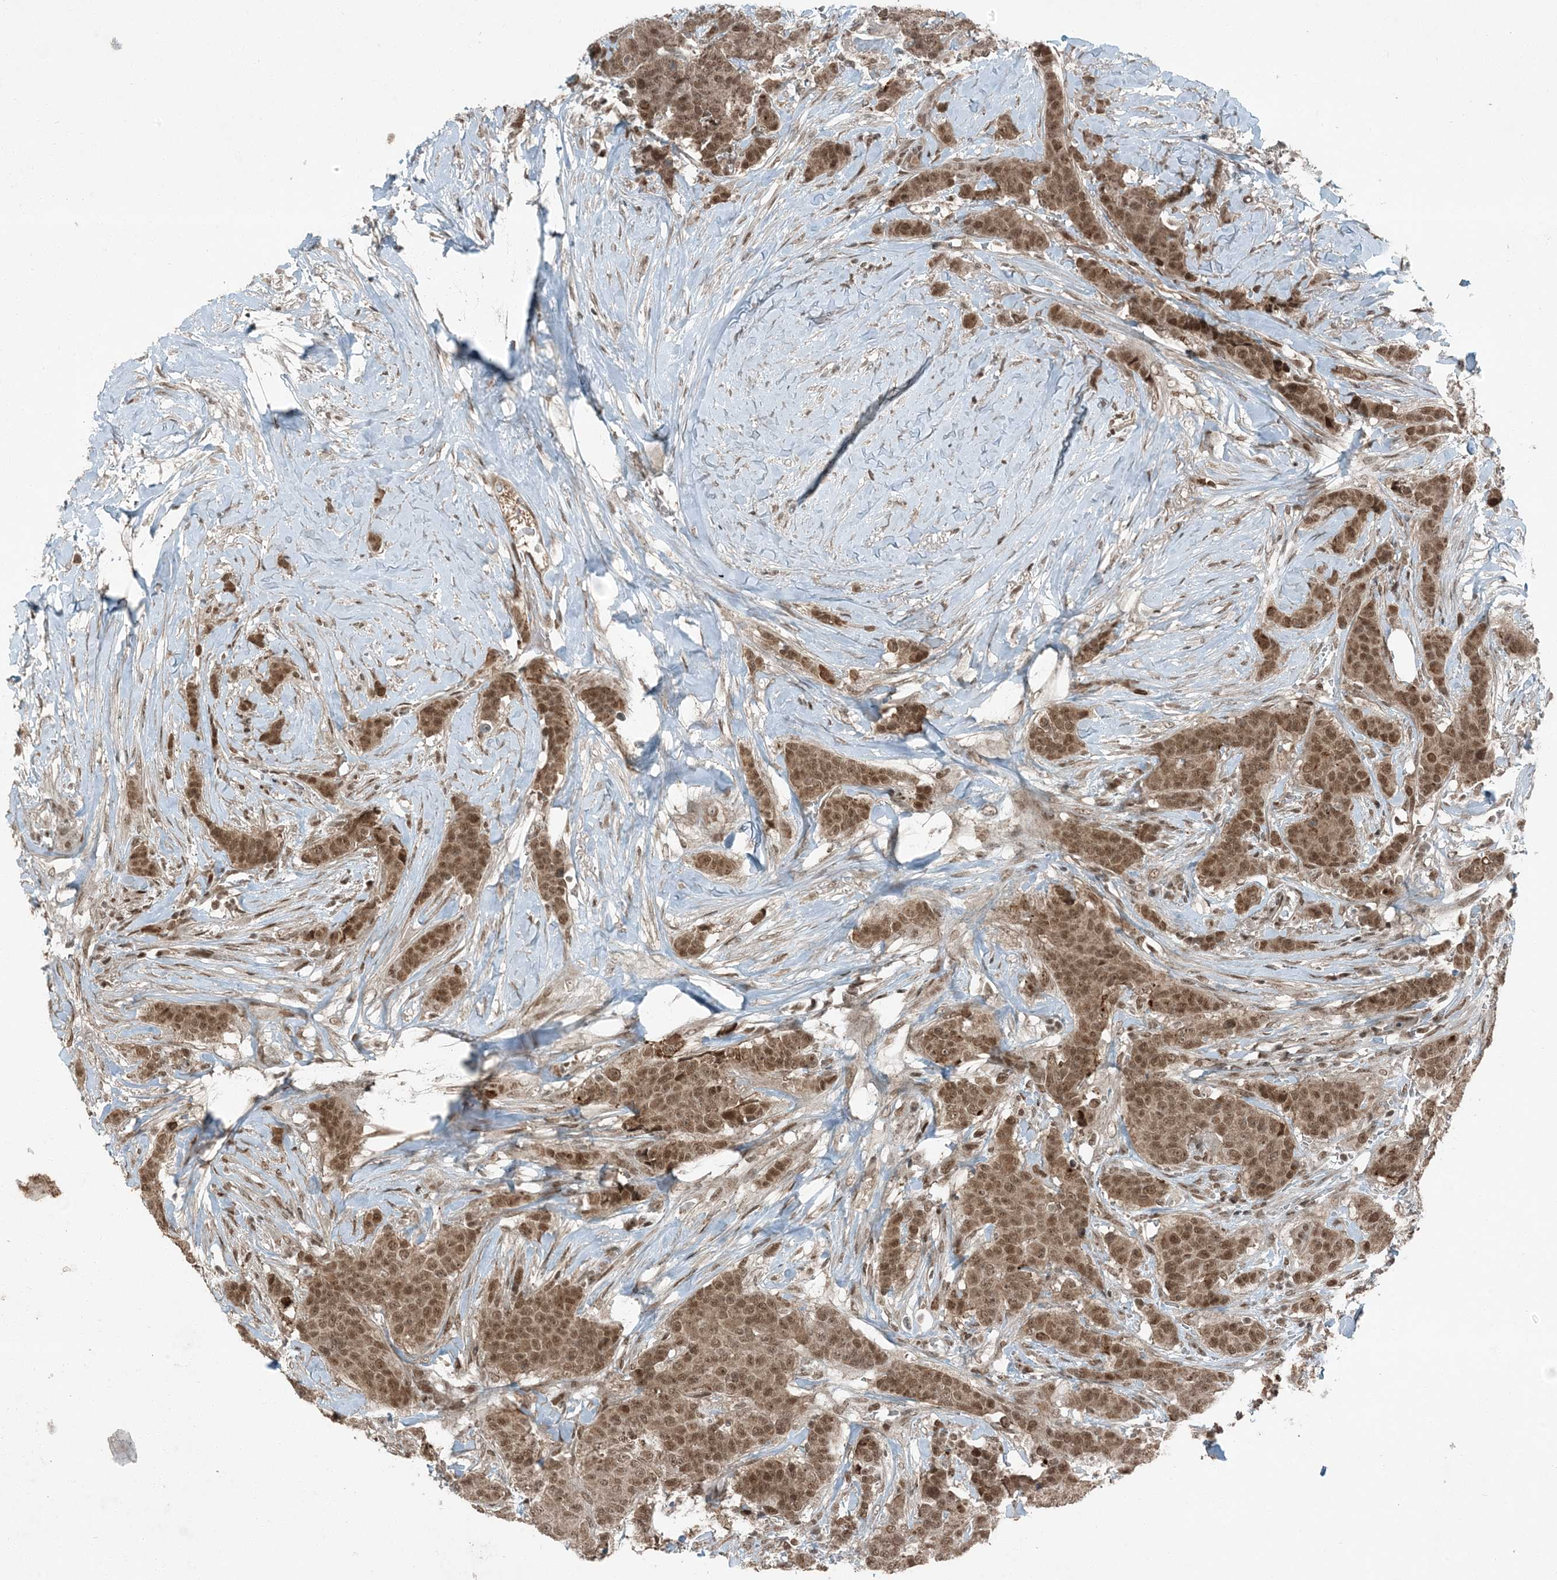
{"staining": {"intensity": "moderate", "quantity": ">75%", "location": "cytoplasmic/membranous,nuclear"}, "tissue": "breast cancer", "cell_type": "Tumor cells", "image_type": "cancer", "snomed": [{"axis": "morphology", "description": "Duct carcinoma"}, {"axis": "topography", "description": "Breast"}], "caption": "A brown stain labels moderate cytoplasmic/membranous and nuclear staining of a protein in intraductal carcinoma (breast) tumor cells.", "gene": "TRAPPC12", "patient": {"sex": "female", "age": 40}}